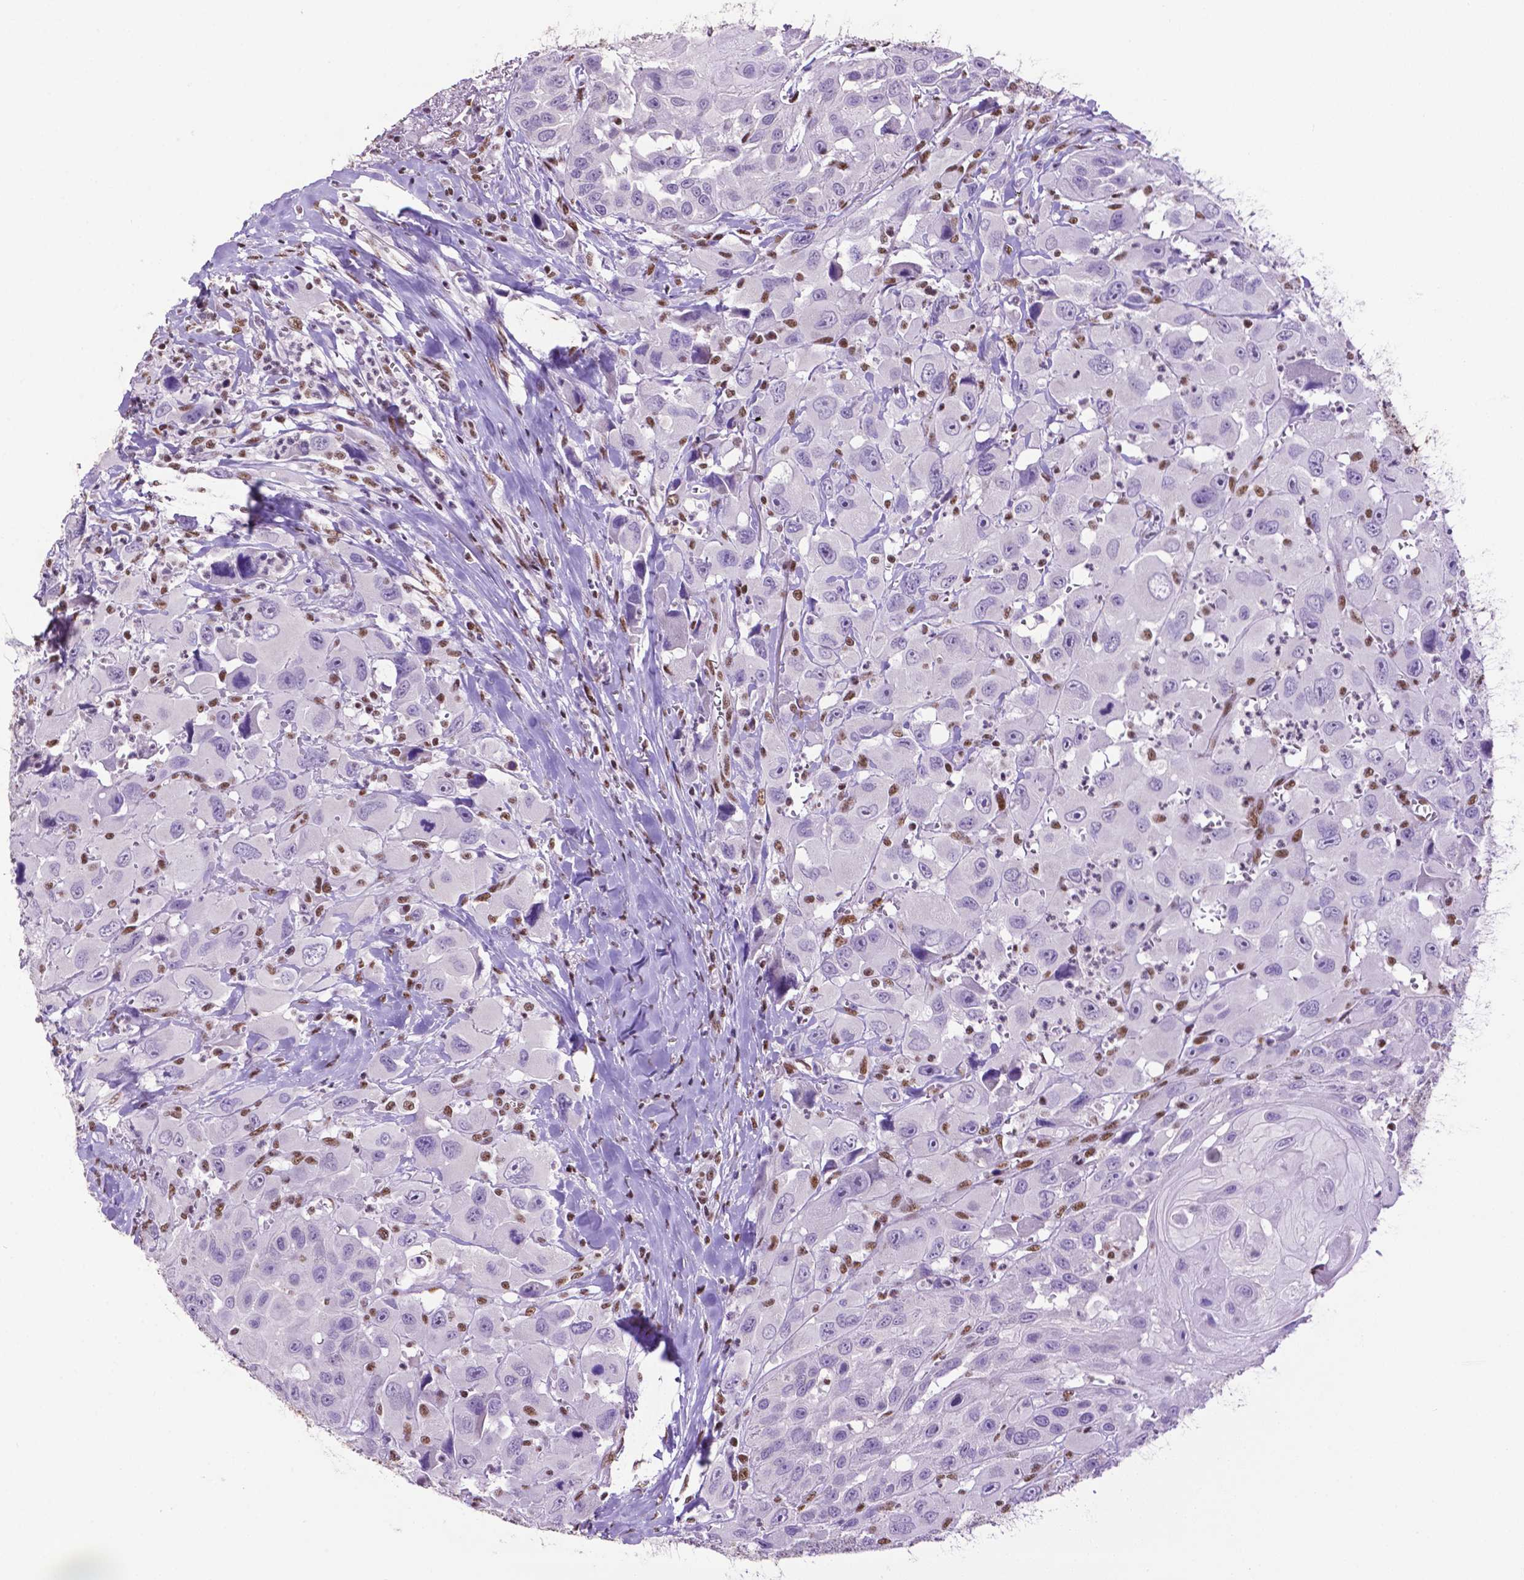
{"staining": {"intensity": "negative", "quantity": "none", "location": "none"}, "tissue": "head and neck cancer", "cell_type": "Tumor cells", "image_type": "cancer", "snomed": [{"axis": "morphology", "description": "Squamous cell carcinoma, NOS"}, {"axis": "morphology", "description": "Squamous cell carcinoma, metastatic, NOS"}, {"axis": "topography", "description": "Oral tissue"}, {"axis": "topography", "description": "Head-Neck"}], "caption": "Tumor cells show no significant expression in metastatic squamous cell carcinoma (head and neck).", "gene": "CCAR2", "patient": {"sex": "female", "age": 85}}